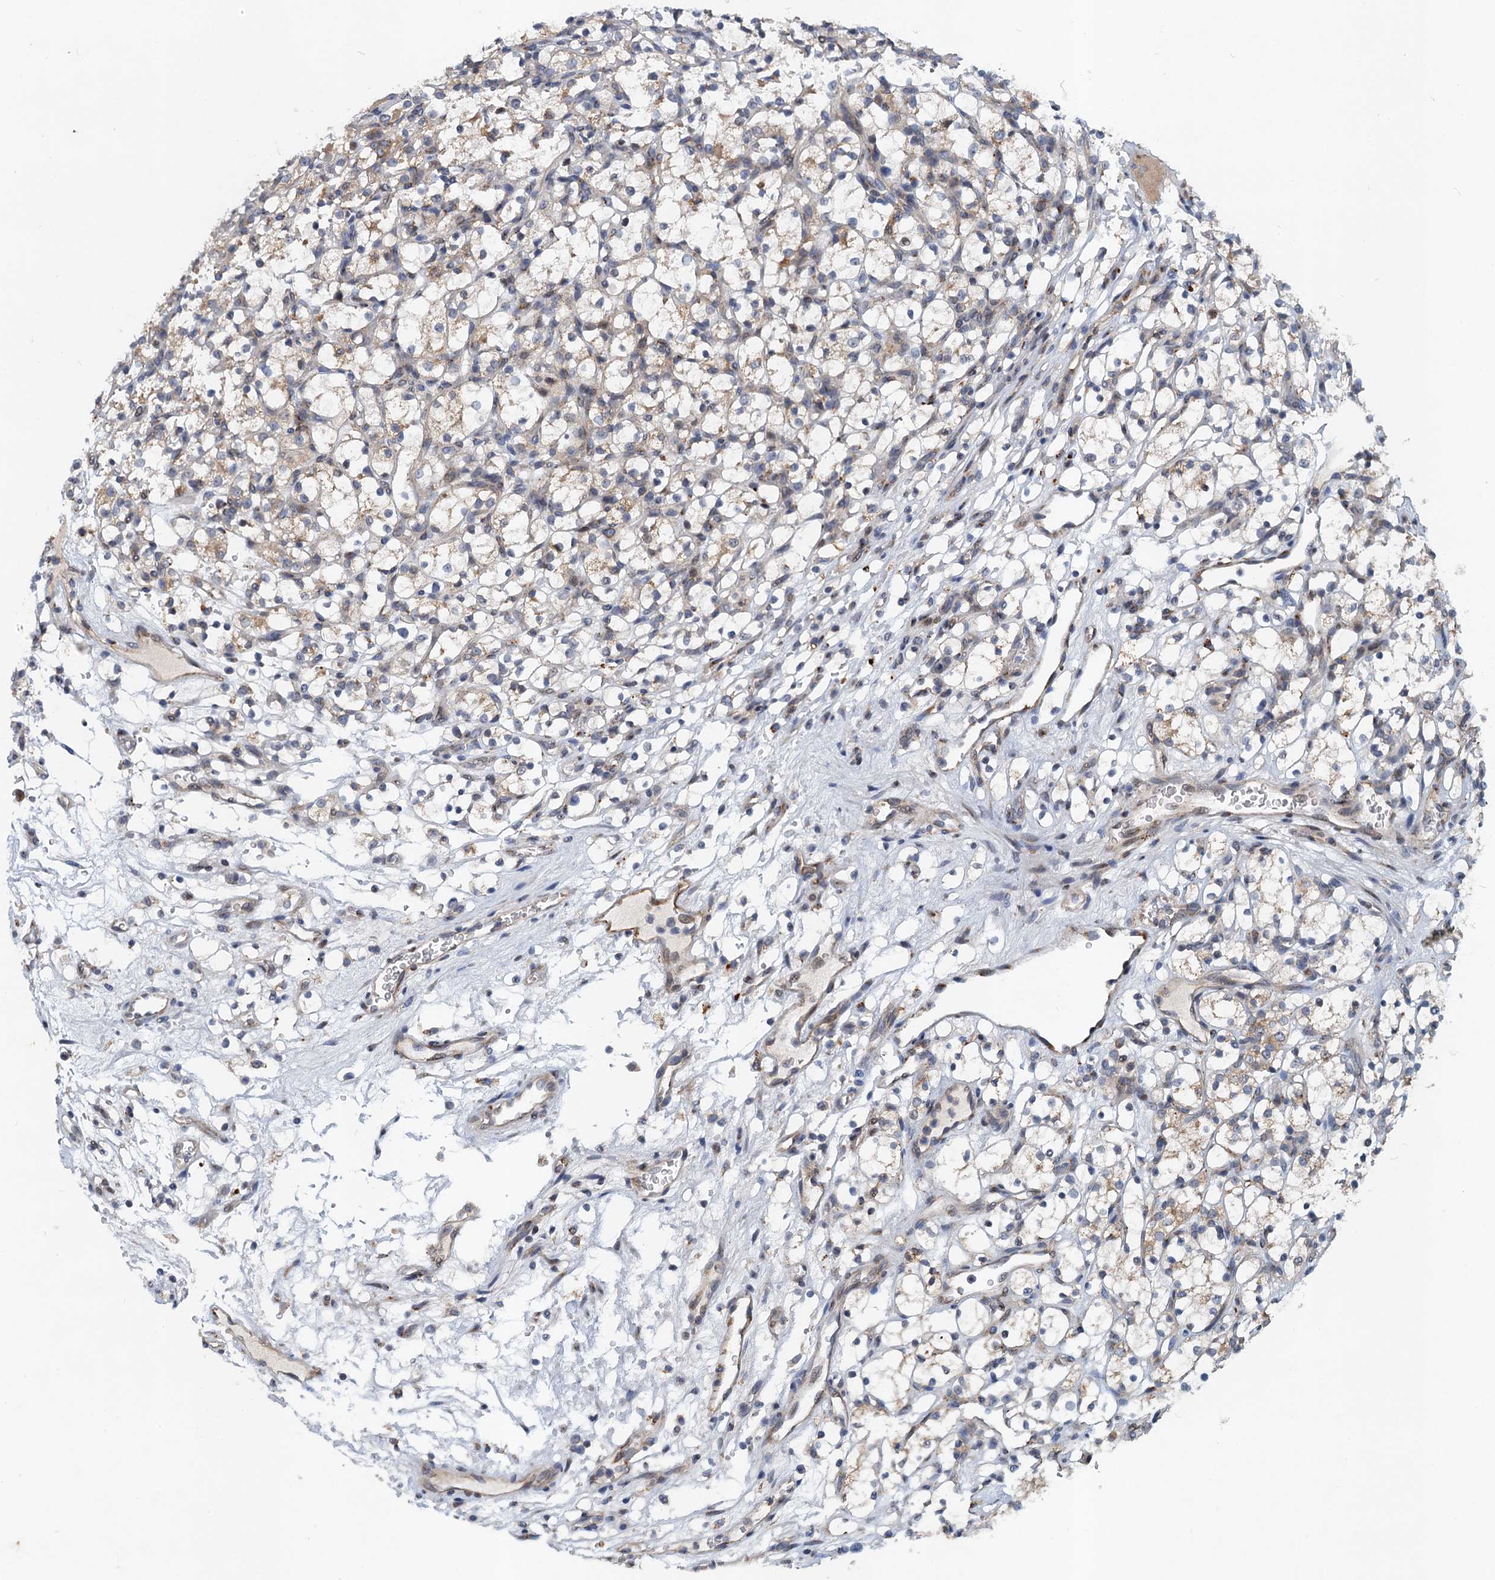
{"staining": {"intensity": "negative", "quantity": "none", "location": "none"}, "tissue": "renal cancer", "cell_type": "Tumor cells", "image_type": "cancer", "snomed": [{"axis": "morphology", "description": "Adenocarcinoma, NOS"}, {"axis": "topography", "description": "Kidney"}], "caption": "This is an immunohistochemistry histopathology image of human renal adenocarcinoma. There is no expression in tumor cells.", "gene": "NBEA", "patient": {"sex": "female", "age": 69}}